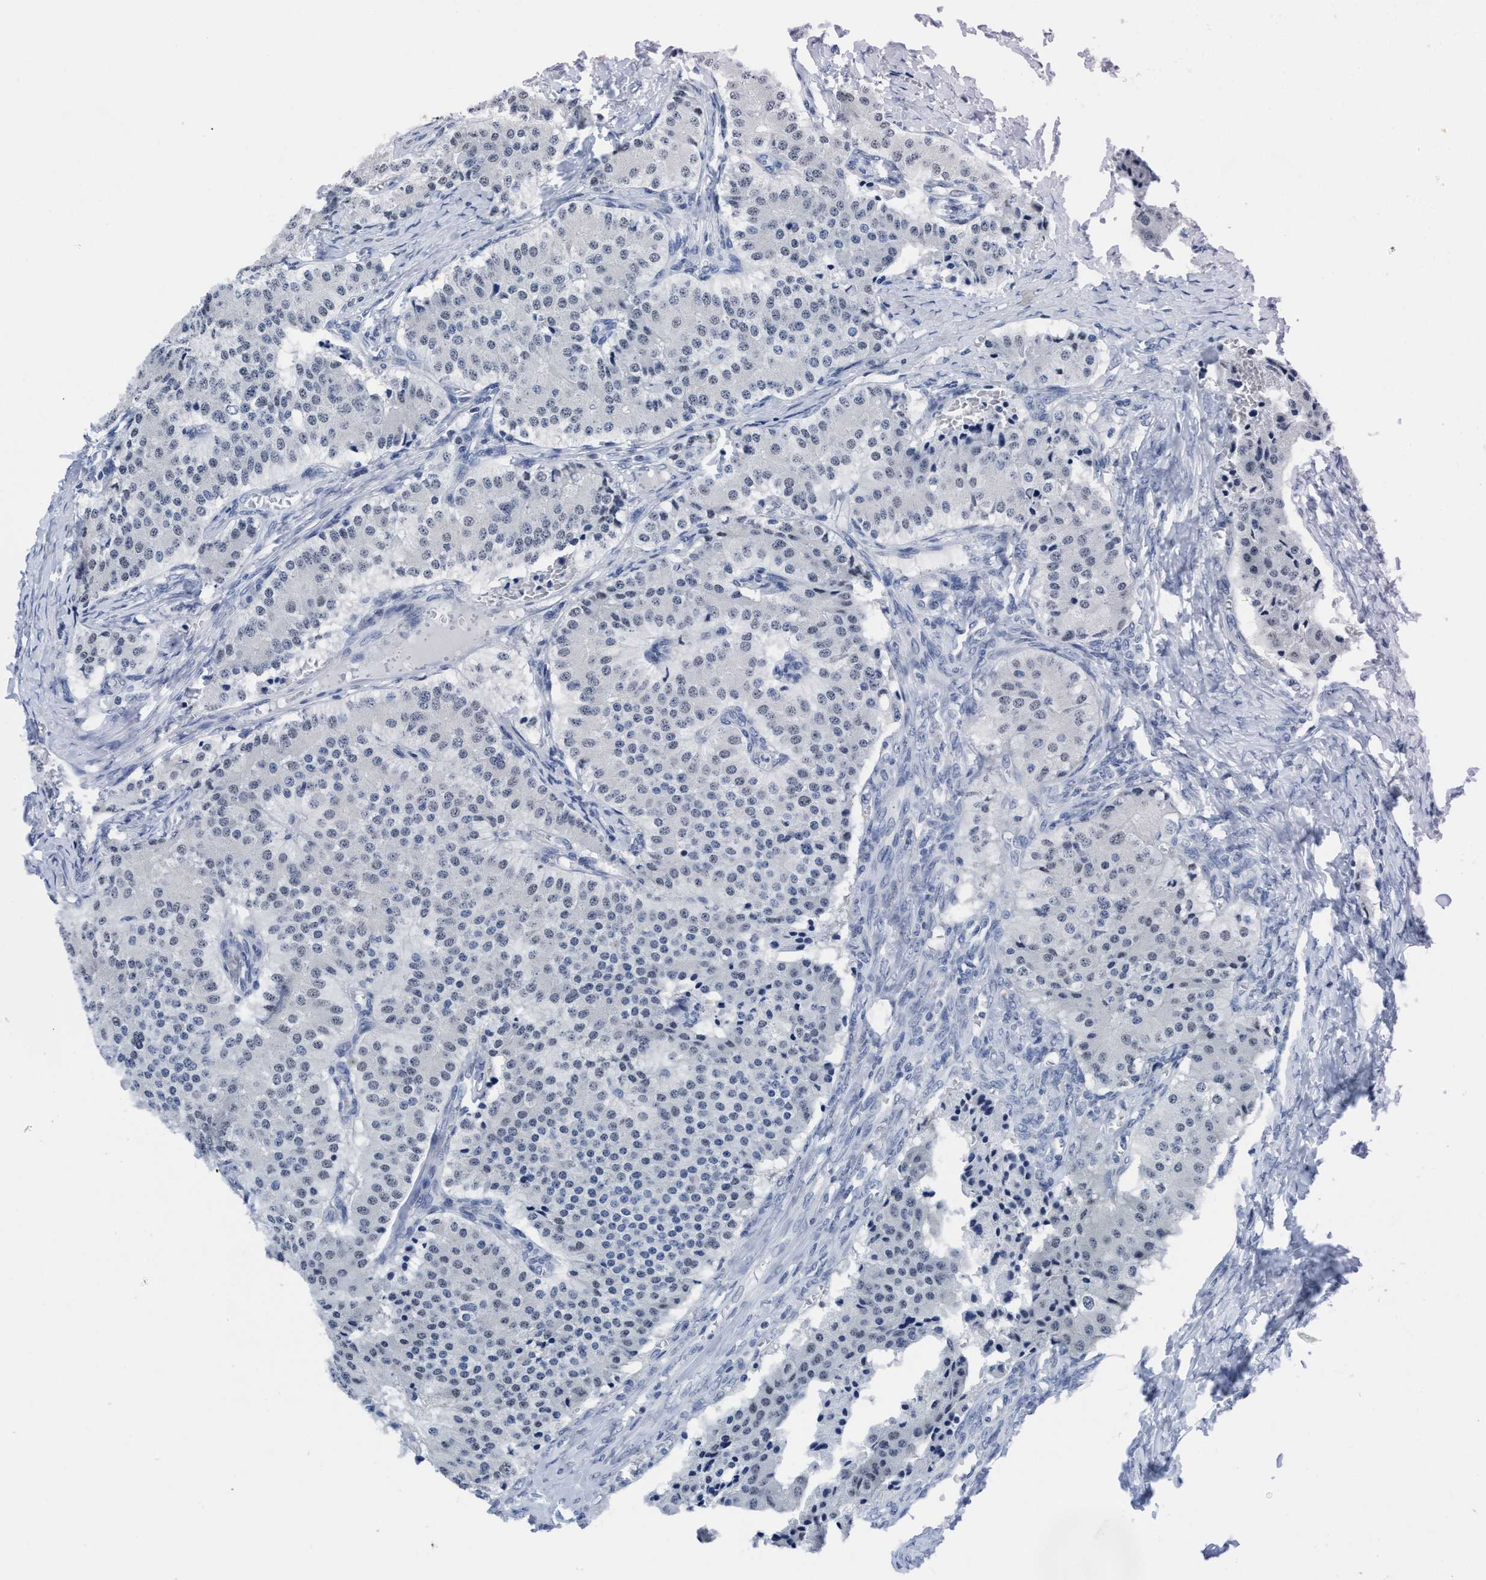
{"staining": {"intensity": "negative", "quantity": "none", "location": "none"}, "tissue": "carcinoid", "cell_type": "Tumor cells", "image_type": "cancer", "snomed": [{"axis": "morphology", "description": "Carcinoid, malignant, NOS"}, {"axis": "topography", "description": "Colon"}], "caption": "Tumor cells are negative for protein expression in human malignant carcinoid.", "gene": "DNAI1", "patient": {"sex": "female", "age": 52}}